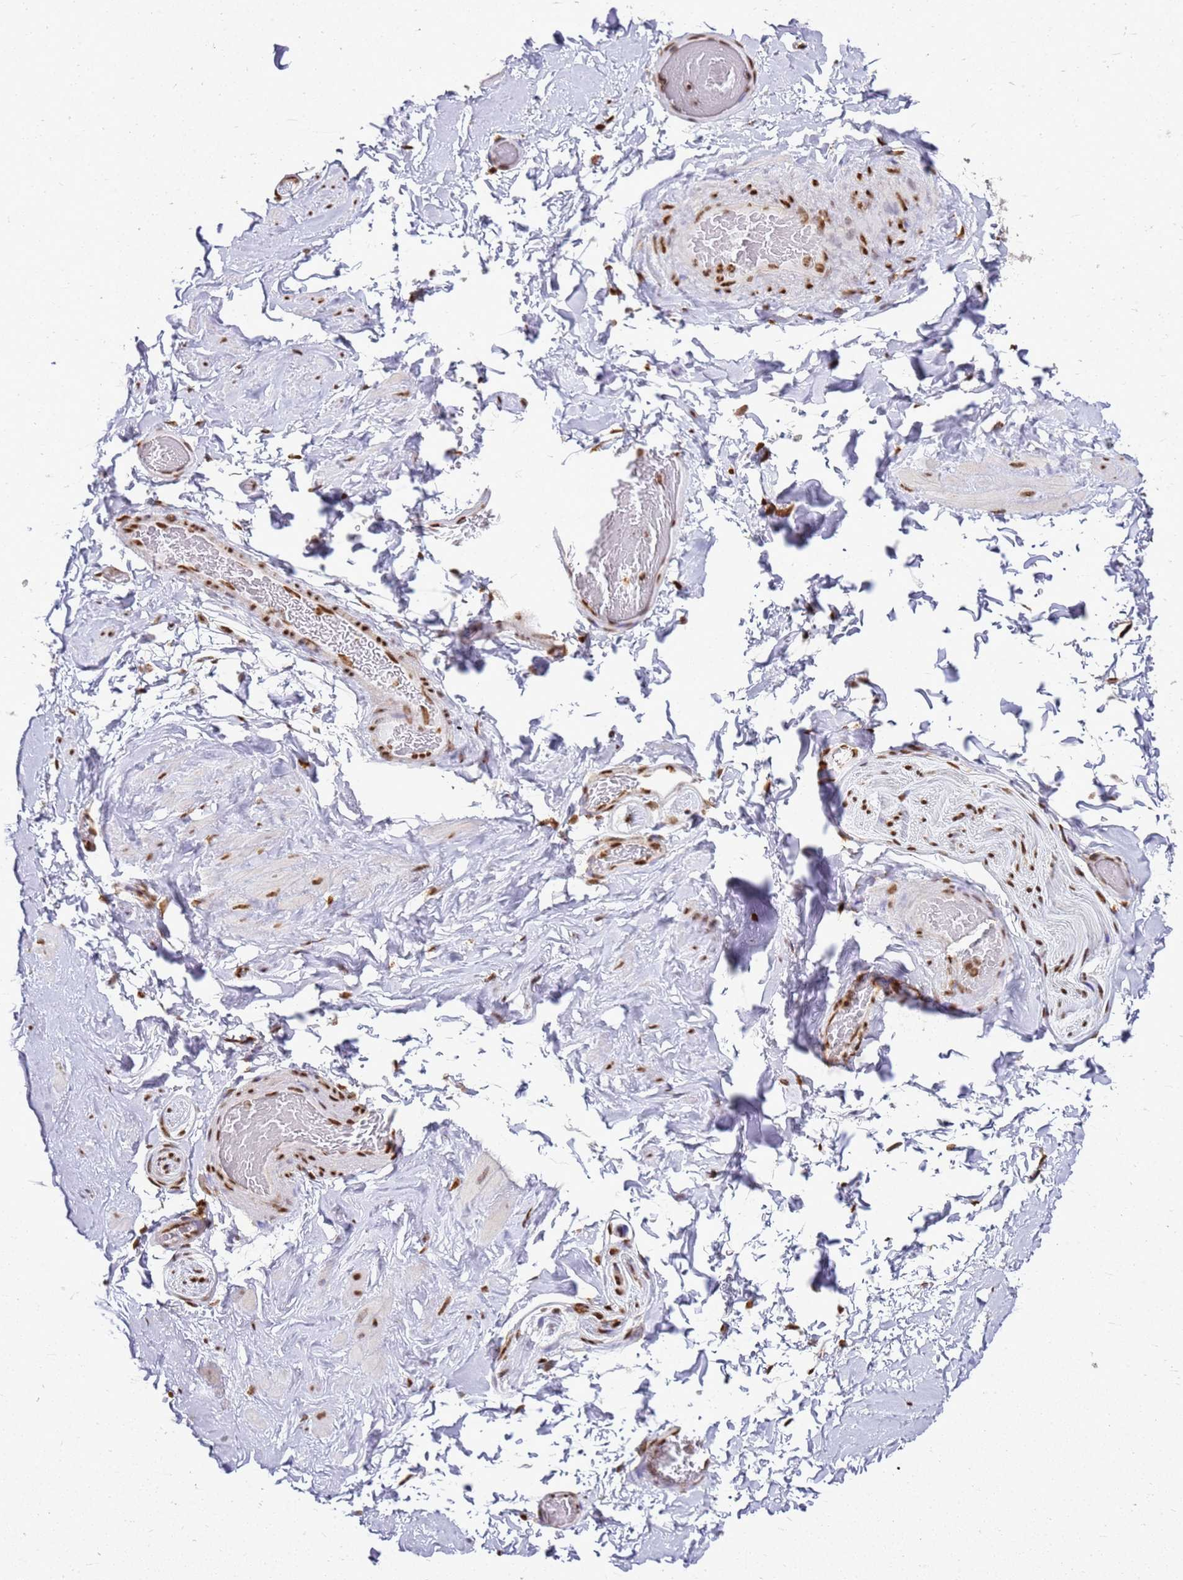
{"staining": {"intensity": "moderate", "quantity": "25%-75%", "location": "nuclear"}, "tissue": "adipose tissue", "cell_type": "Adipocytes", "image_type": "normal", "snomed": [{"axis": "morphology", "description": "Normal tissue, NOS"}, {"axis": "topography", "description": "Soft tissue"}, {"axis": "topography", "description": "Vascular tissue"}], "caption": "Protein expression analysis of benign human adipose tissue reveals moderate nuclear staining in about 25%-75% of adipocytes.", "gene": "APEX1", "patient": {"sex": "male", "age": 41}}